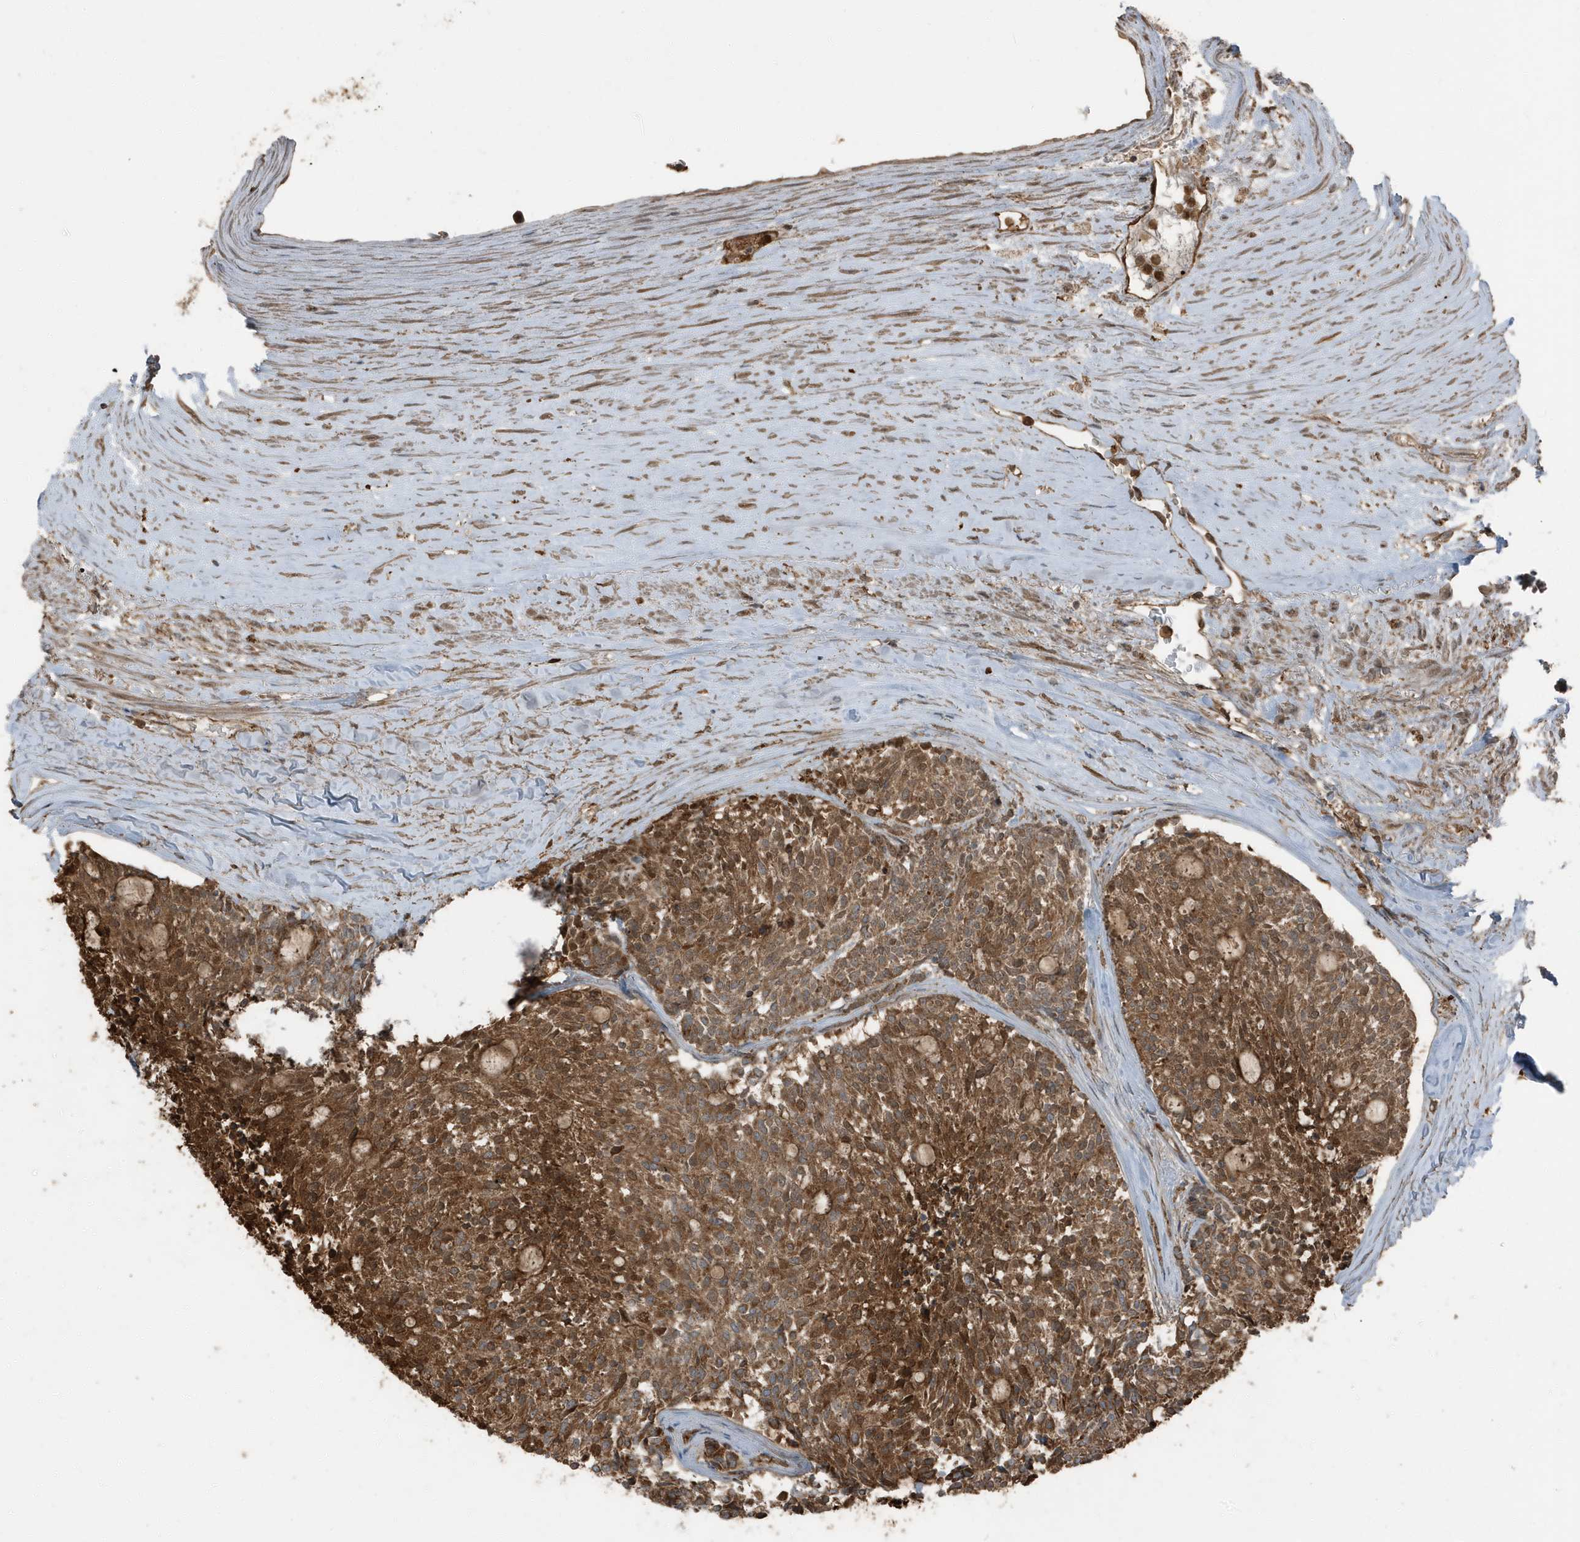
{"staining": {"intensity": "strong", "quantity": ">75%", "location": "cytoplasmic/membranous"}, "tissue": "carcinoid", "cell_type": "Tumor cells", "image_type": "cancer", "snomed": [{"axis": "morphology", "description": "Carcinoid, malignant, NOS"}, {"axis": "topography", "description": "Pancreas"}], "caption": "The photomicrograph shows staining of carcinoid, revealing strong cytoplasmic/membranous protein staining (brown color) within tumor cells.", "gene": "AZI2", "patient": {"sex": "female", "age": 54}}